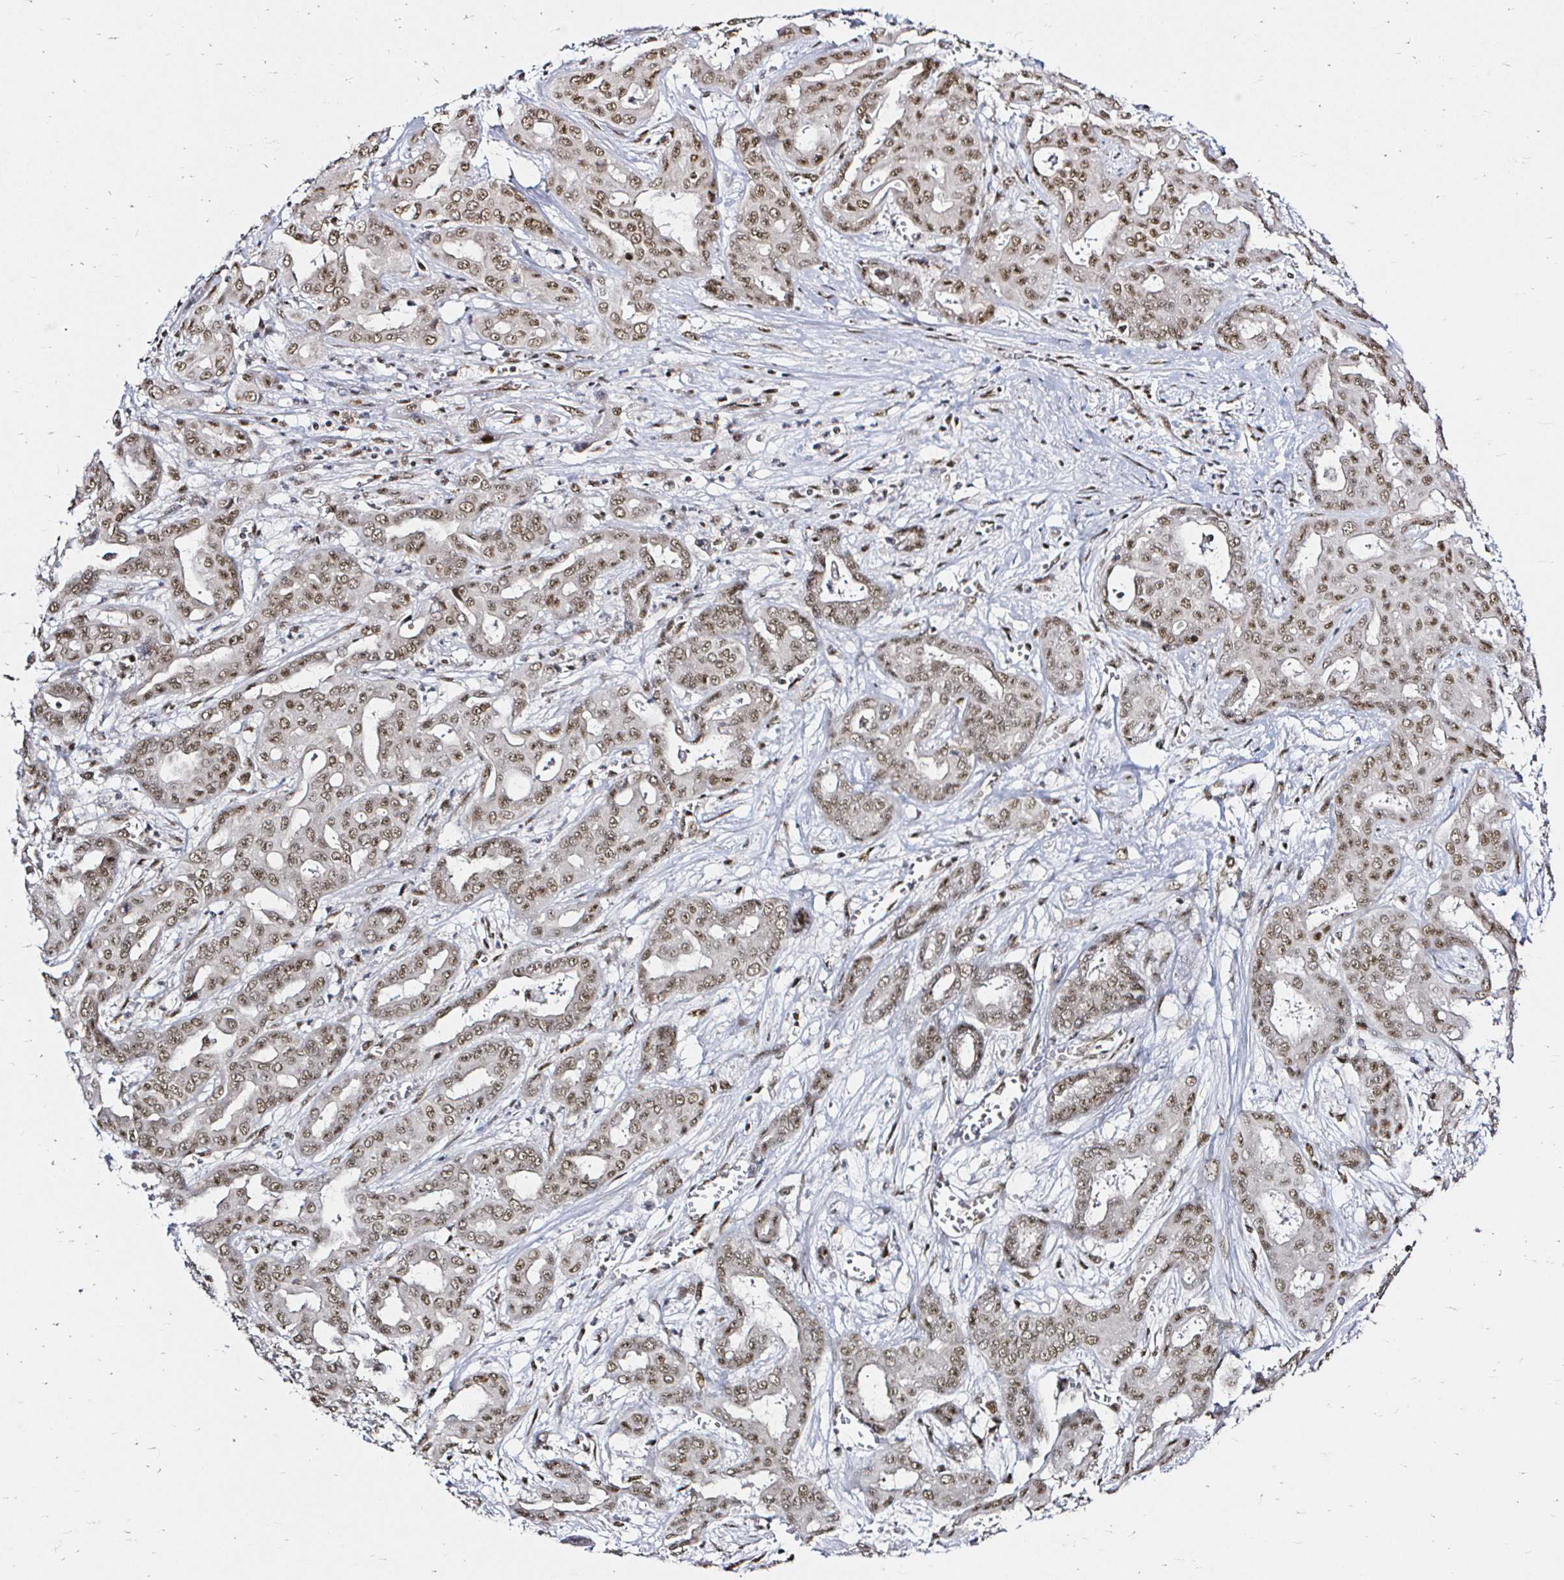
{"staining": {"intensity": "moderate", "quantity": ">75%", "location": "nuclear"}, "tissue": "liver cancer", "cell_type": "Tumor cells", "image_type": "cancer", "snomed": [{"axis": "morphology", "description": "Cholangiocarcinoma"}, {"axis": "topography", "description": "Liver"}], "caption": "Cholangiocarcinoma (liver) stained with immunohistochemistry shows moderate nuclear positivity in approximately >75% of tumor cells.", "gene": "SNRPC", "patient": {"sex": "female", "age": 64}}